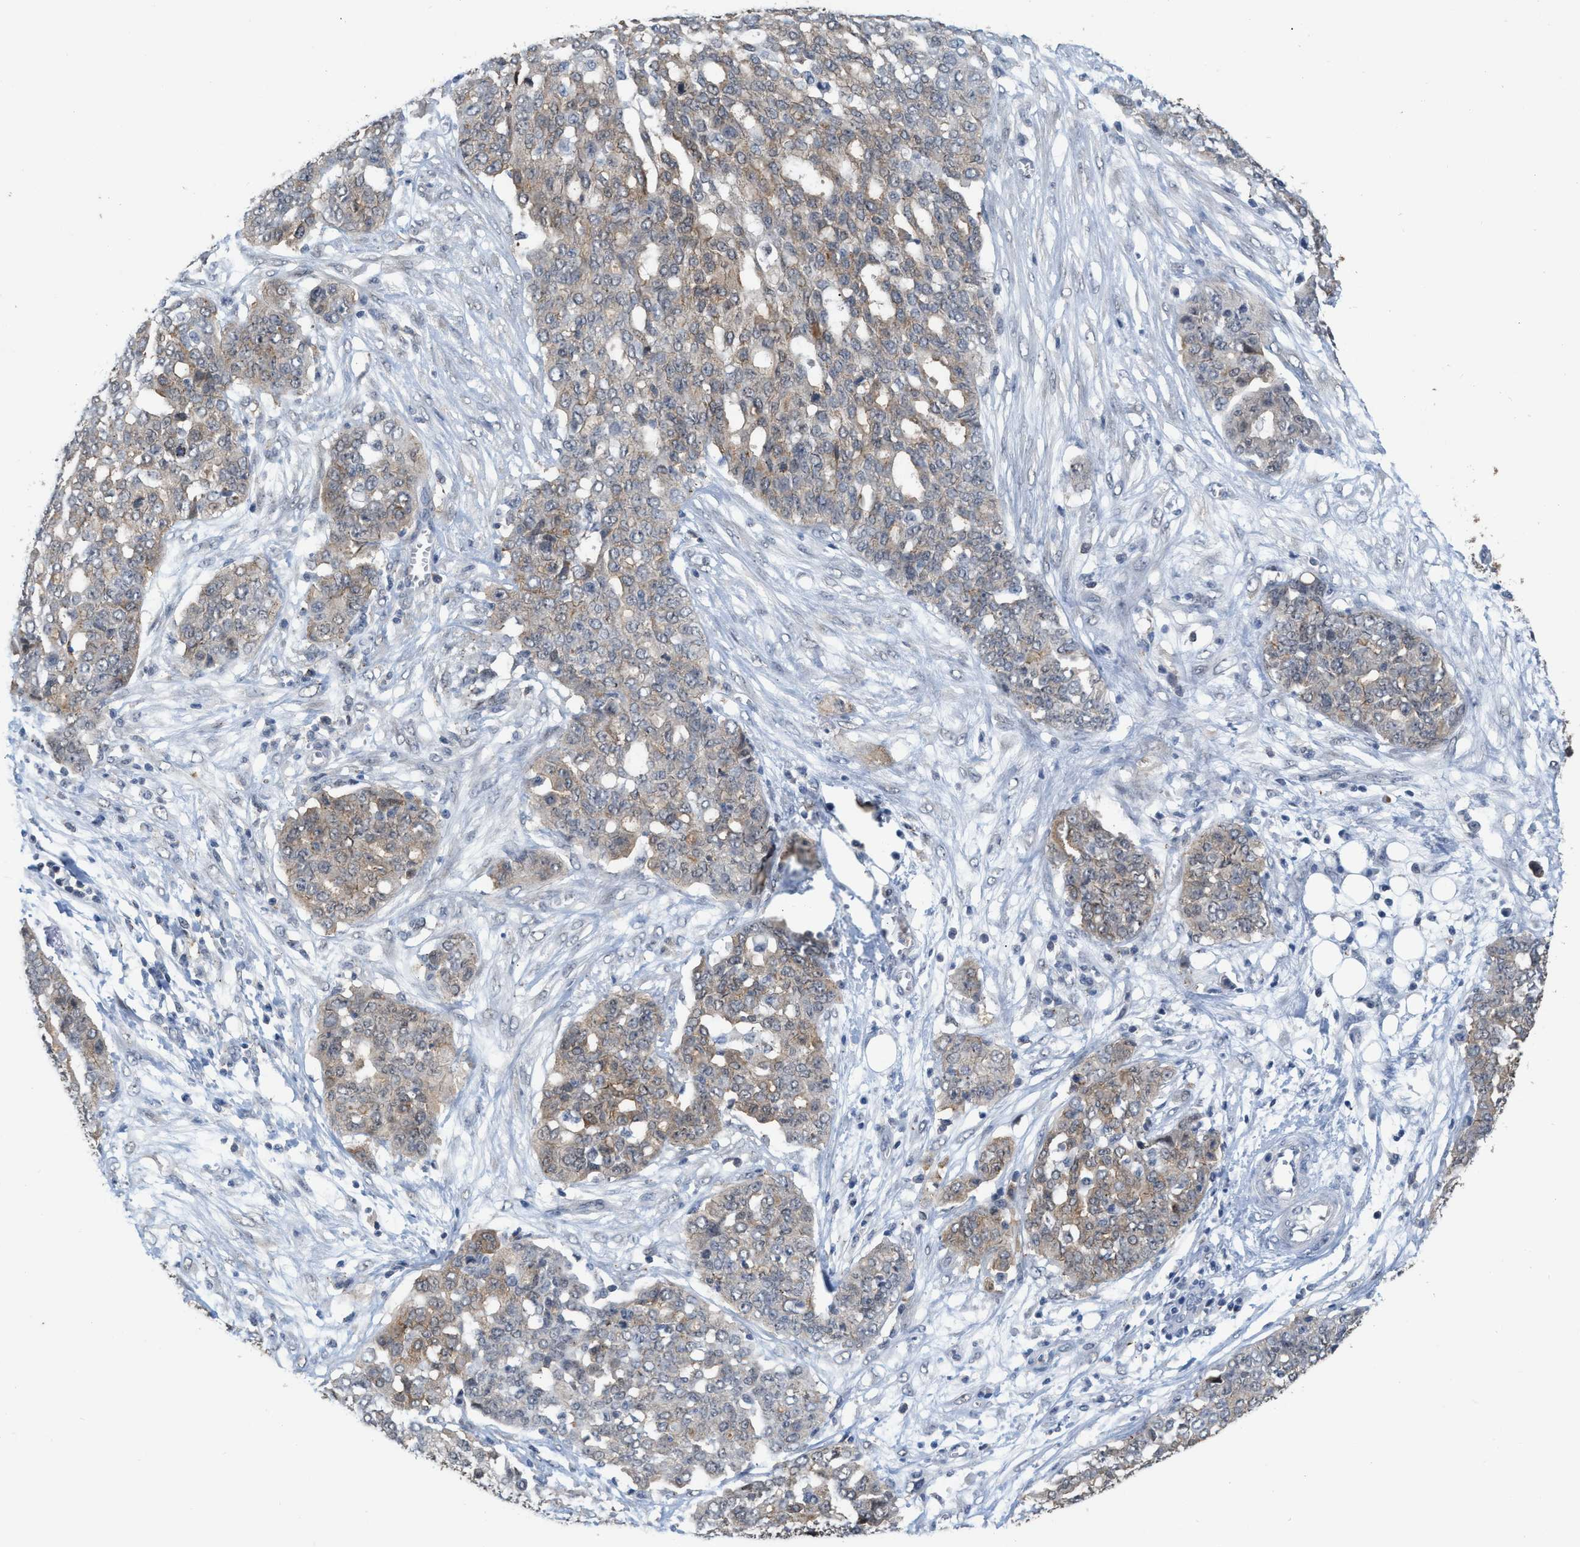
{"staining": {"intensity": "moderate", "quantity": ">75%", "location": "cytoplasmic/membranous"}, "tissue": "ovarian cancer", "cell_type": "Tumor cells", "image_type": "cancer", "snomed": [{"axis": "morphology", "description": "Cystadenocarcinoma, serous, NOS"}, {"axis": "topography", "description": "Soft tissue"}, {"axis": "topography", "description": "Ovary"}], "caption": "Immunohistochemistry (IHC) of ovarian cancer reveals medium levels of moderate cytoplasmic/membranous positivity in approximately >75% of tumor cells.", "gene": "BAIAP2L1", "patient": {"sex": "female", "age": 57}}